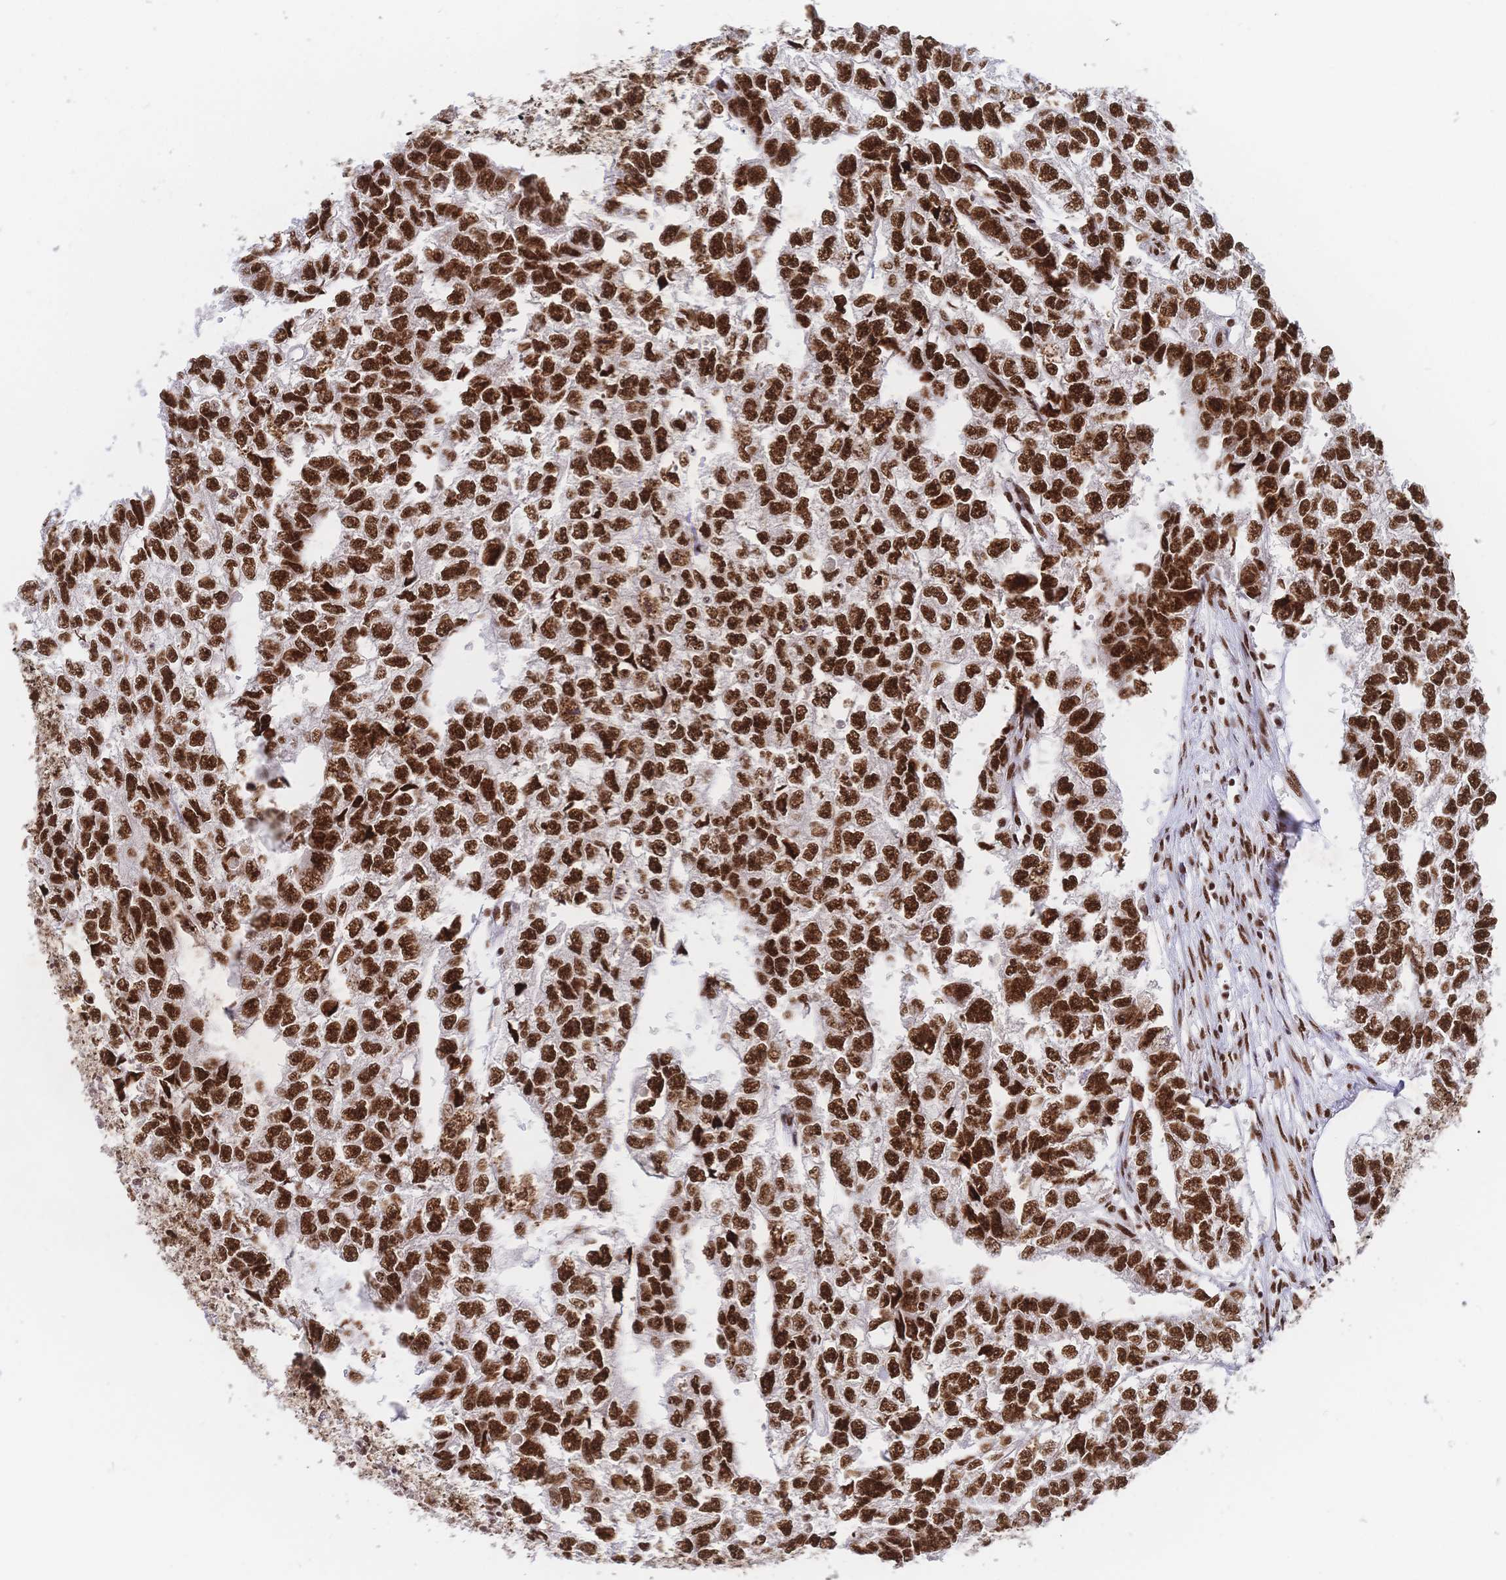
{"staining": {"intensity": "strong", "quantity": ">75%", "location": "nuclear"}, "tissue": "testis cancer", "cell_type": "Tumor cells", "image_type": "cancer", "snomed": [{"axis": "morphology", "description": "Carcinoma, Embryonal, NOS"}, {"axis": "morphology", "description": "Teratoma, malignant, NOS"}, {"axis": "topography", "description": "Testis"}], "caption": "IHC histopathology image of human embryonal carcinoma (testis) stained for a protein (brown), which reveals high levels of strong nuclear expression in approximately >75% of tumor cells.", "gene": "SRSF1", "patient": {"sex": "male", "age": 44}}